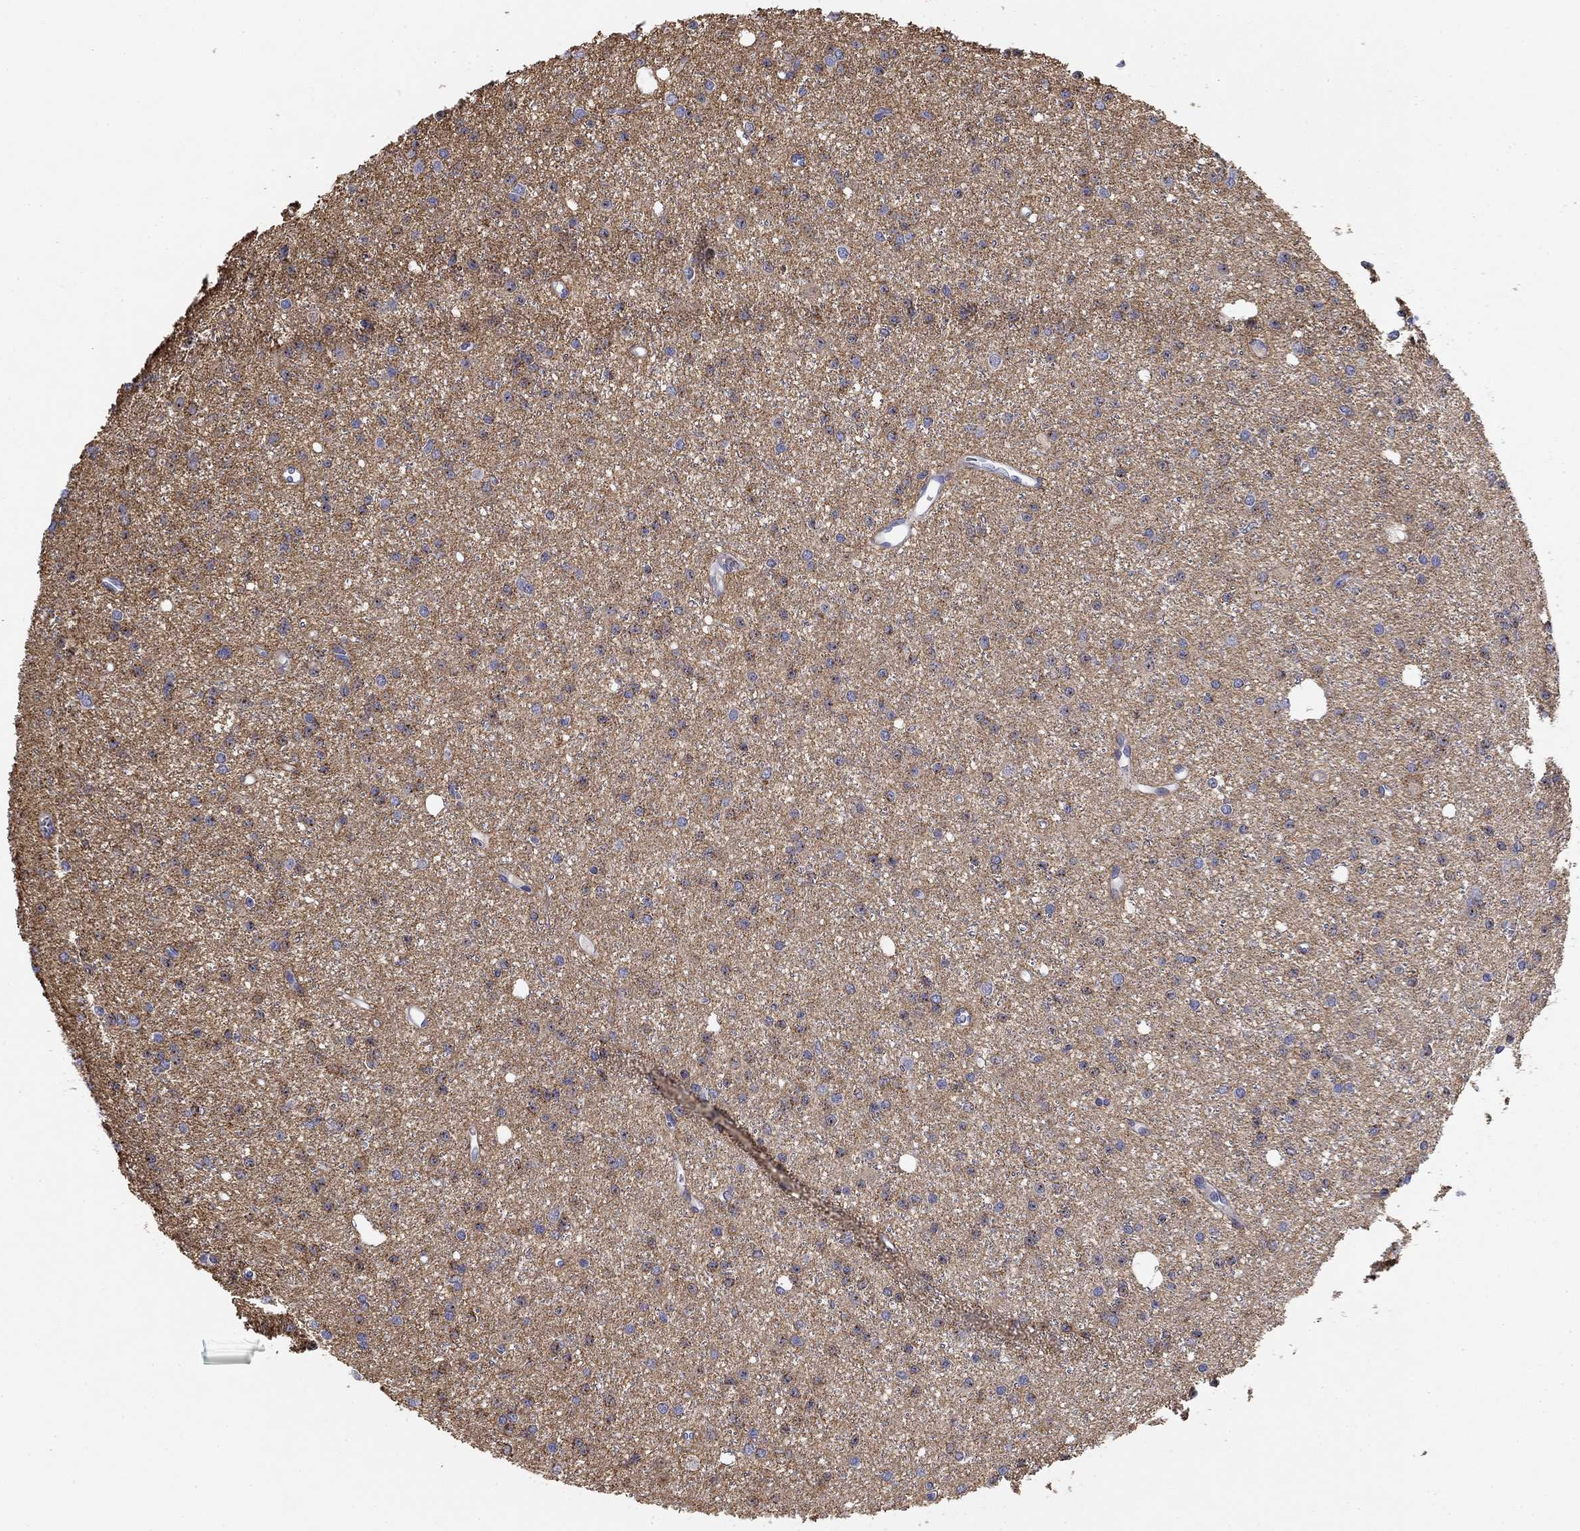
{"staining": {"intensity": "moderate", "quantity": "25%-75%", "location": "cytoplasmic/membranous"}, "tissue": "glioma", "cell_type": "Tumor cells", "image_type": "cancer", "snomed": [{"axis": "morphology", "description": "Glioma, malignant, Low grade"}, {"axis": "topography", "description": "Brain"}], "caption": "Immunohistochemical staining of human glioma reveals moderate cytoplasmic/membranous protein staining in approximately 25%-75% of tumor cells.", "gene": "SEPTIN3", "patient": {"sex": "male", "age": 27}}